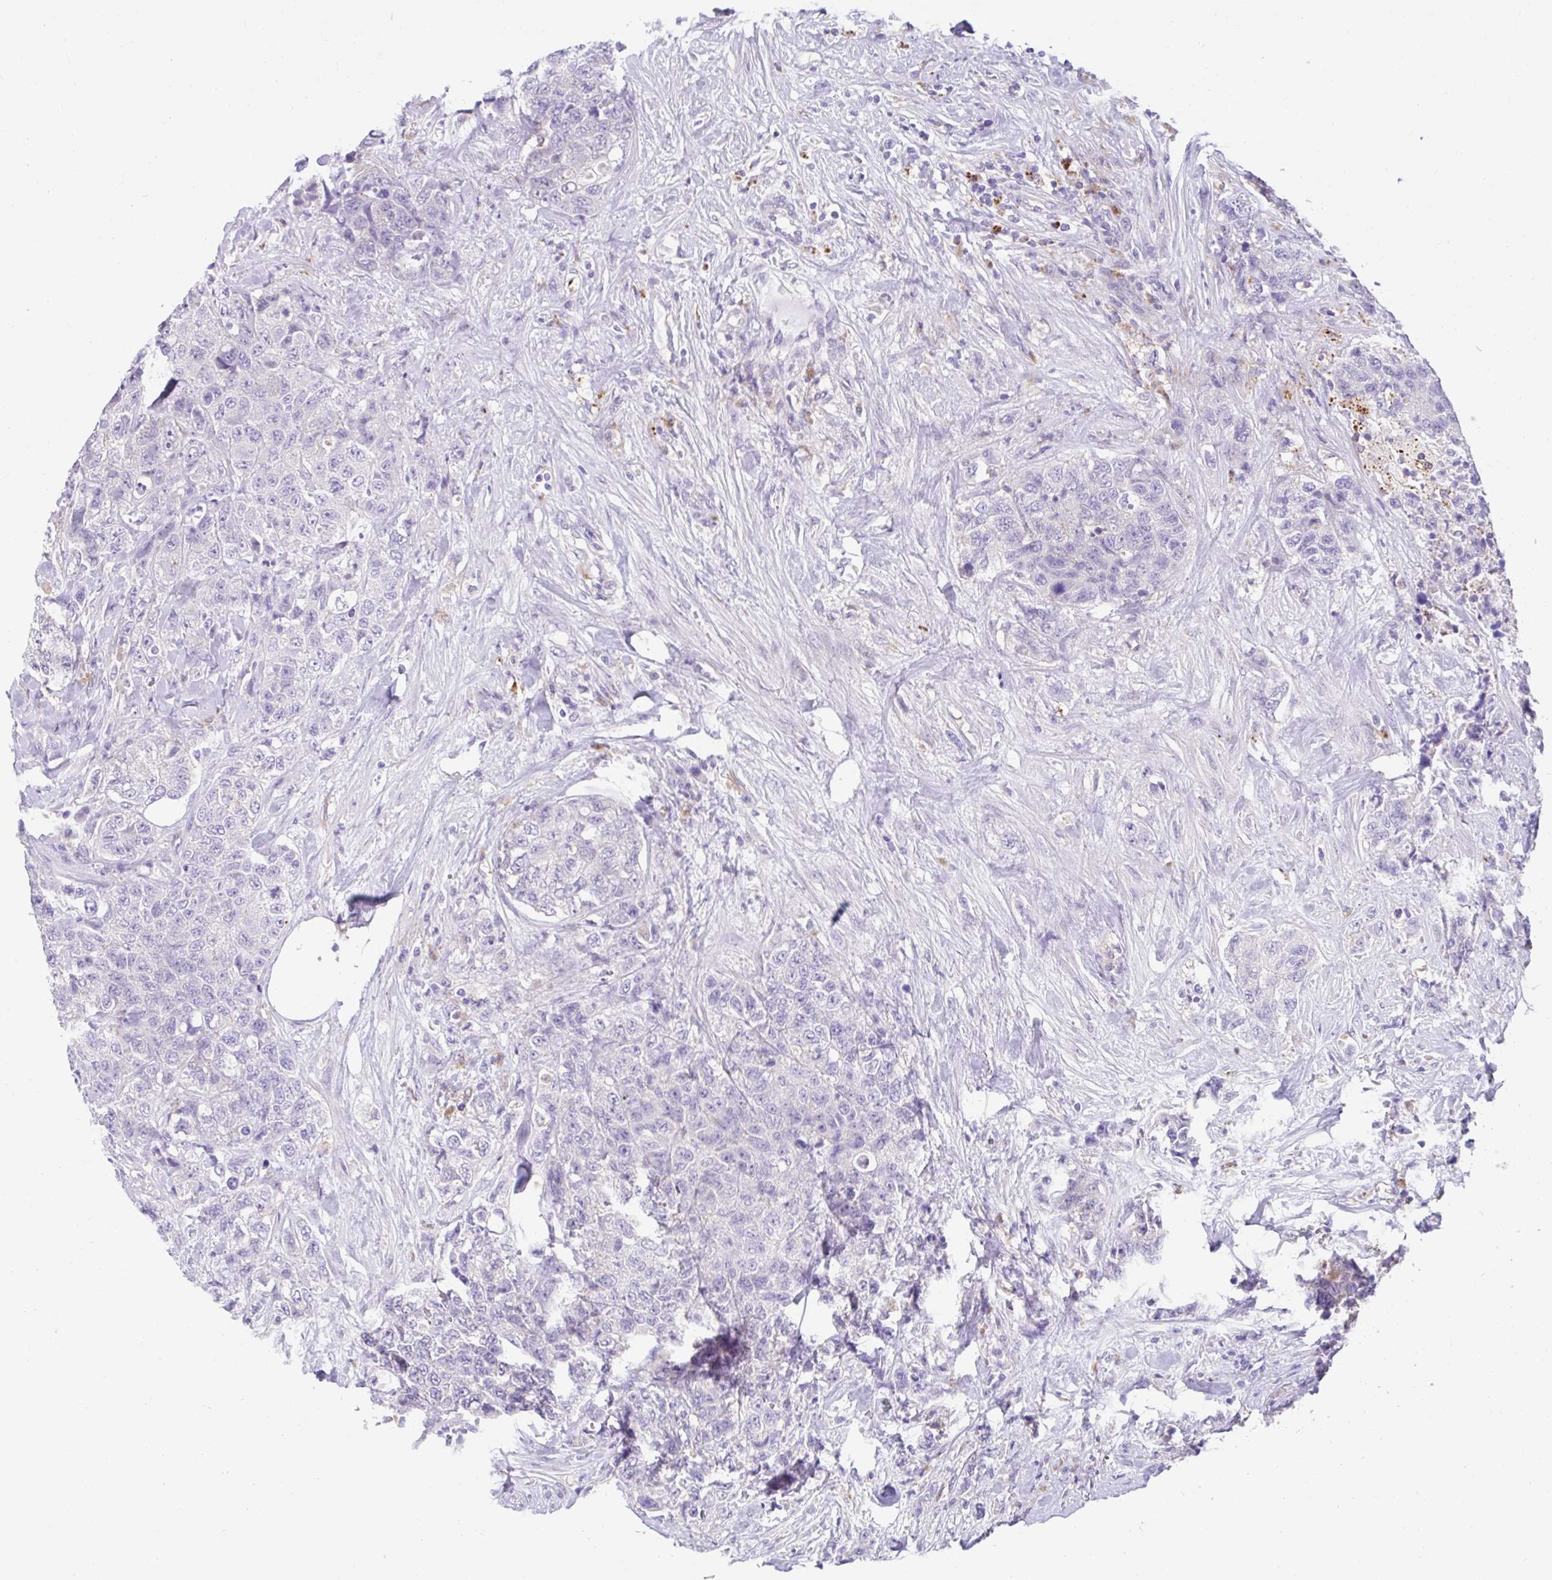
{"staining": {"intensity": "negative", "quantity": "none", "location": "none"}, "tissue": "urothelial cancer", "cell_type": "Tumor cells", "image_type": "cancer", "snomed": [{"axis": "morphology", "description": "Urothelial carcinoma, High grade"}, {"axis": "topography", "description": "Urinary bladder"}], "caption": "This is an immunohistochemistry (IHC) image of human high-grade urothelial carcinoma. There is no positivity in tumor cells.", "gene": "ZNF33A", "patient": {"sex": "female", "age": 78}}